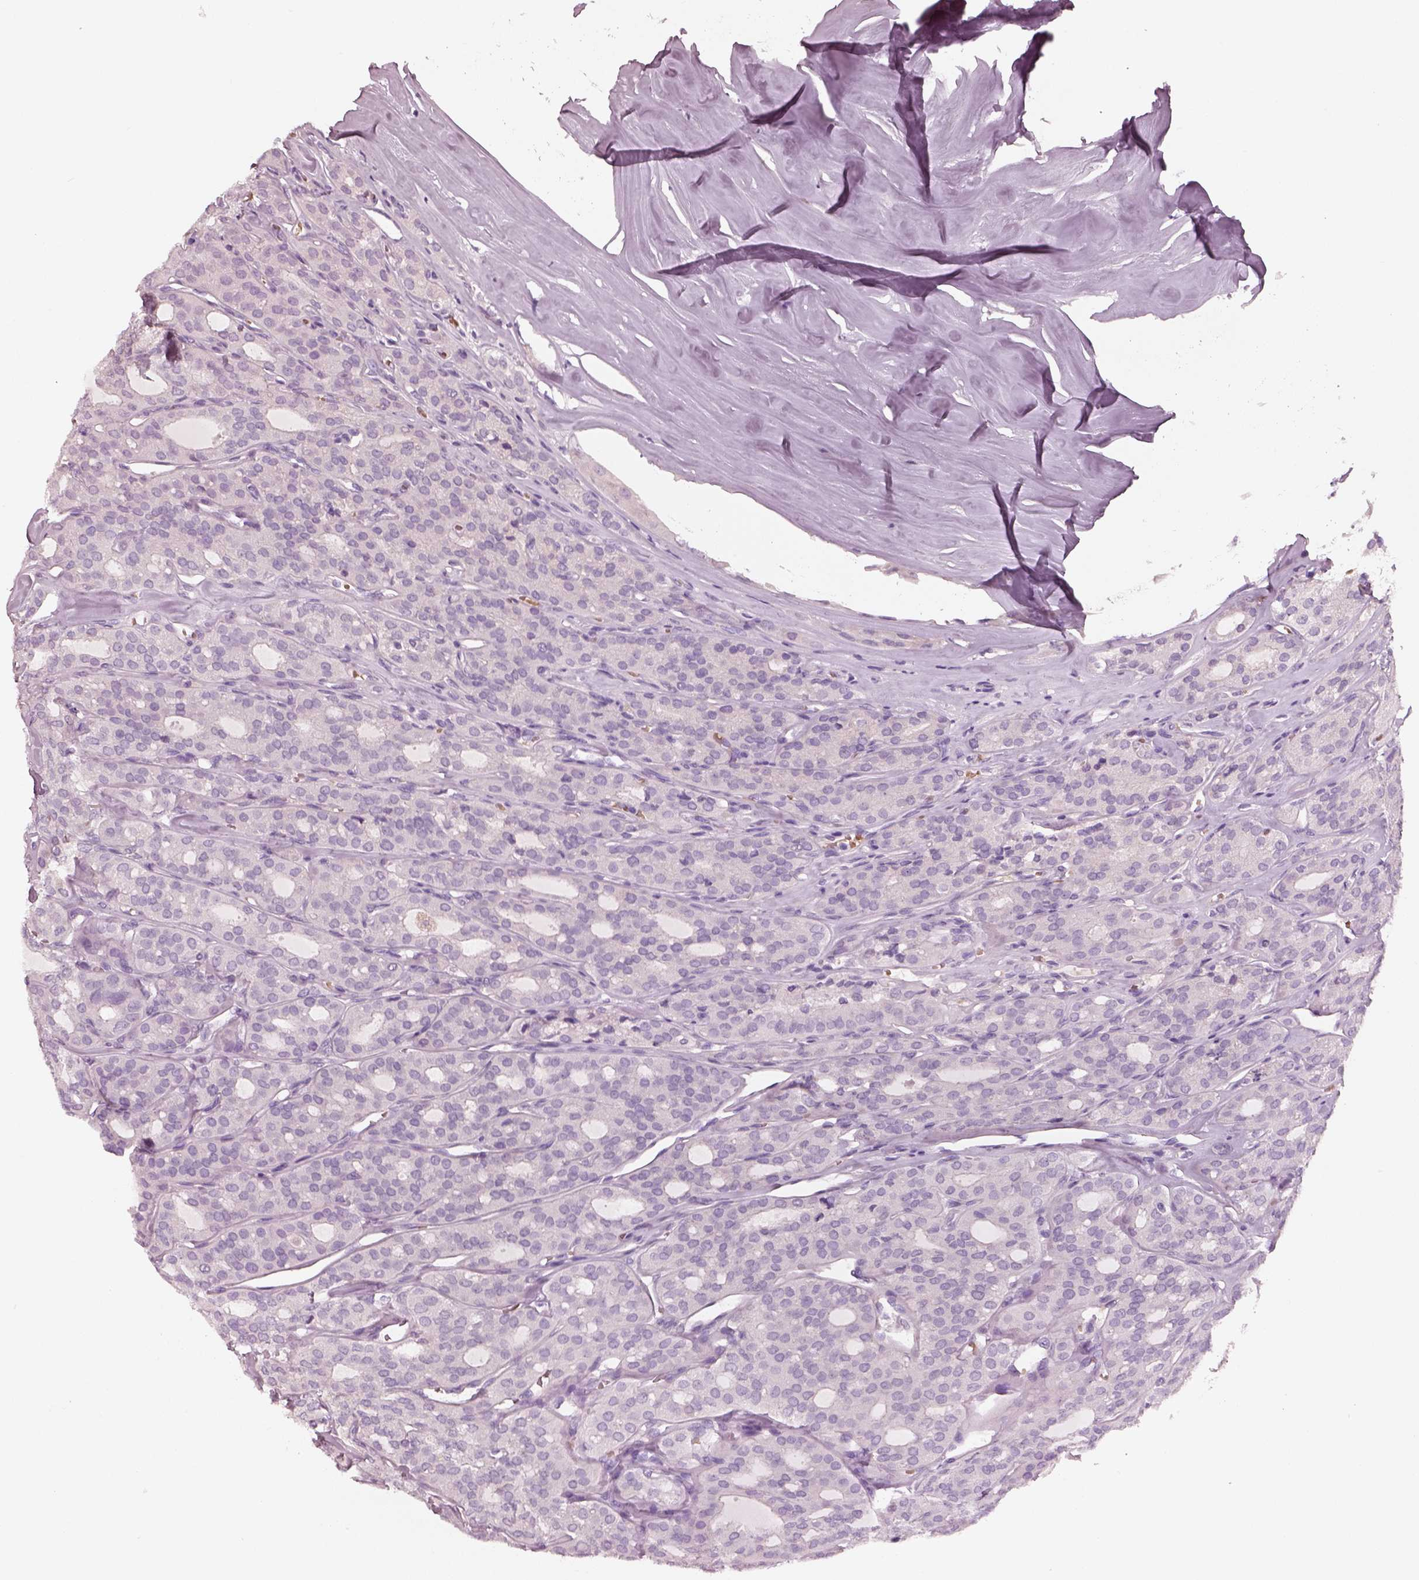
{"staining": {"intensity": "negative", "quantity": "none", "location": "none"}, "tissue": "thyroid cancer", "cell_type": "Tumor cells", "image_type": "cancer", "snomed": [{"axis": "morphology", "description": "Follicular adenoma carcinoma, NOS"}, {"axis": "topography", "description": "Thyroid gland"}], "caption": "There is no significant positivity in tumor cells of follicular adenoma carcinoma (thyroid).", "gene": "ELSPBP1", "patient": {"sex": "male", "age": 75}}